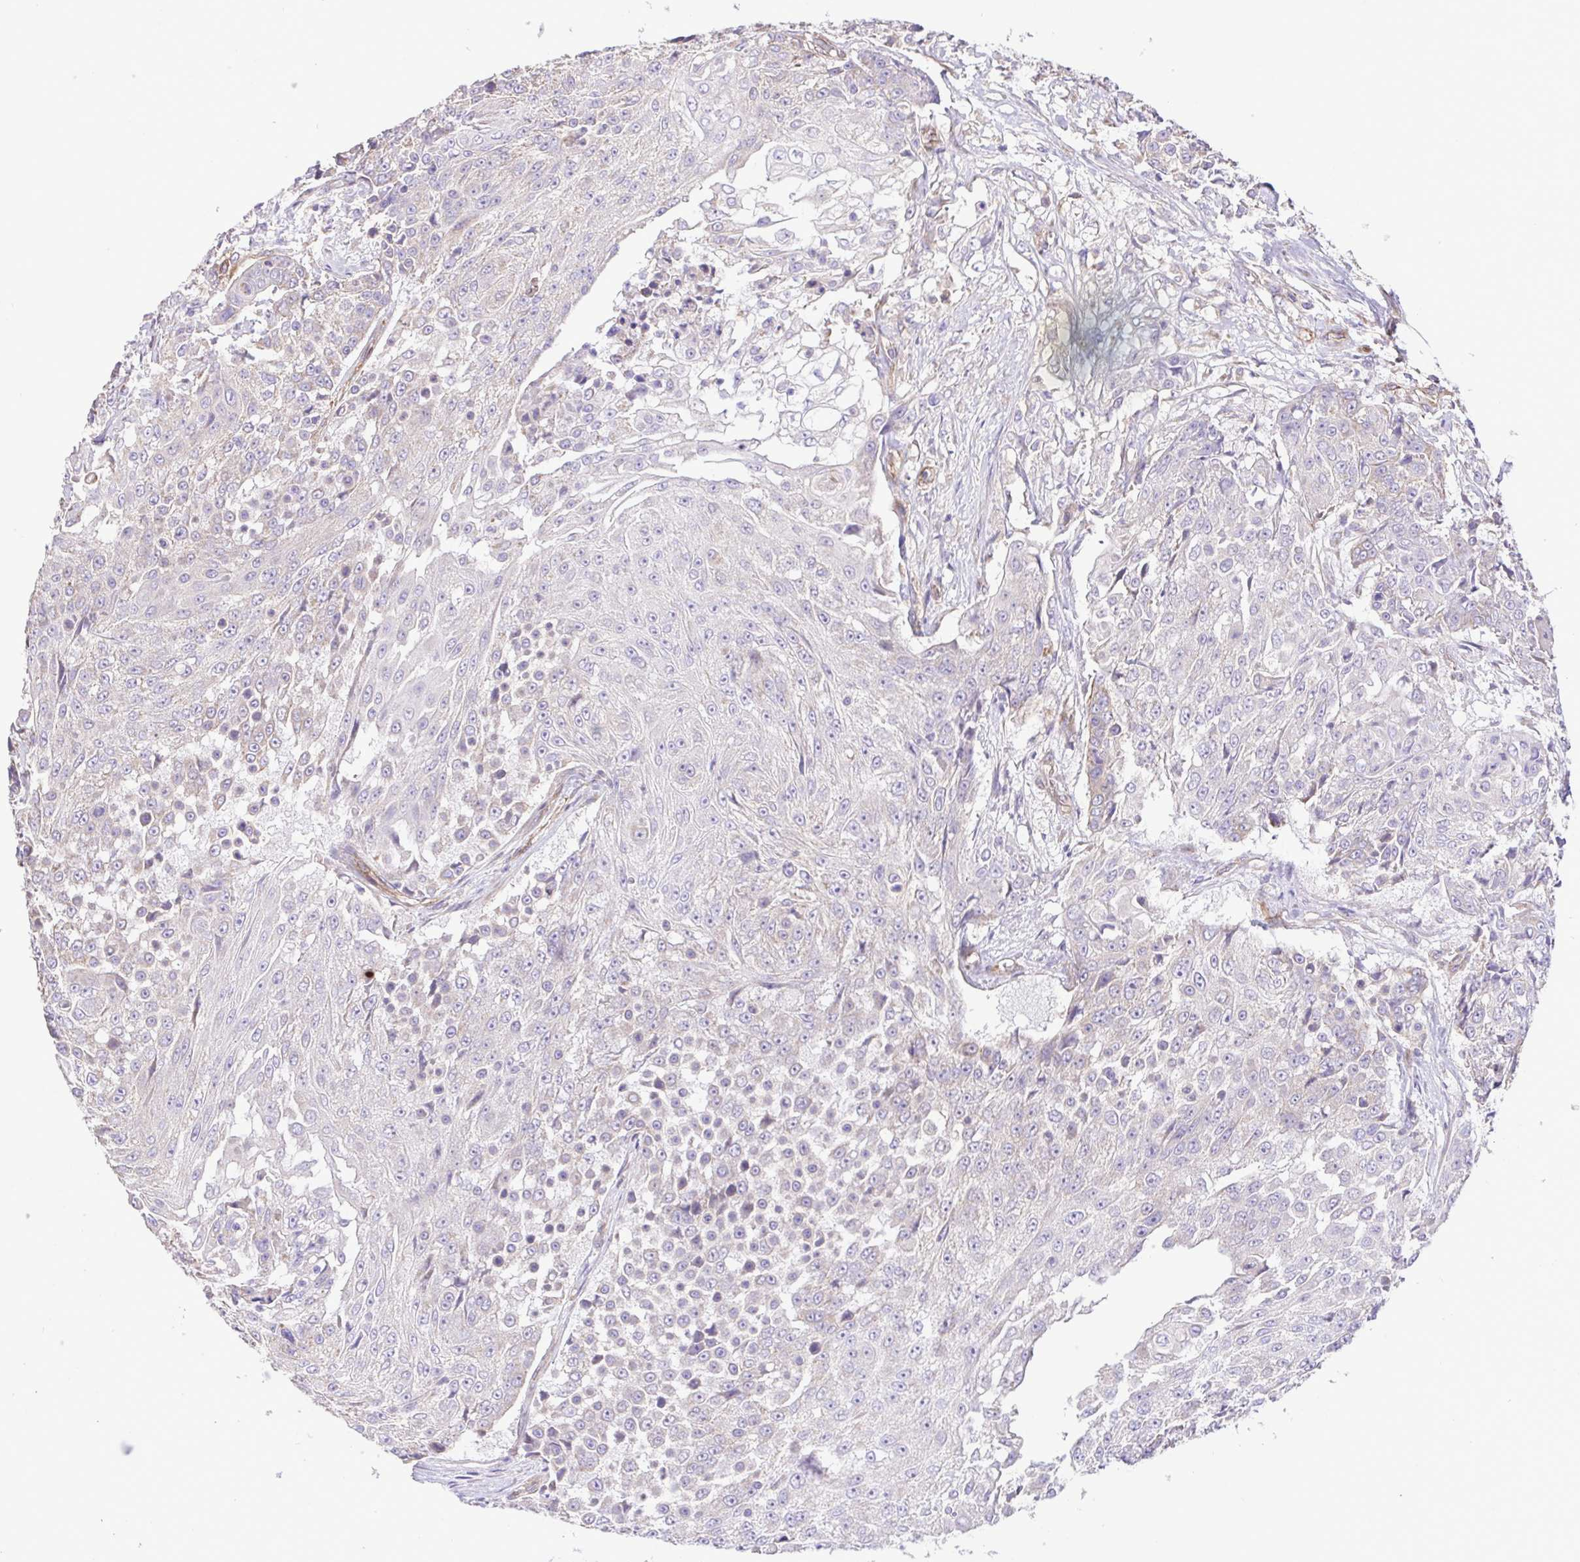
{"staining": {"intensity": "negative", "quantity": "none", "location": "none"}, "tissue": "urothelial cancer", "cell_type": "Tumor cells", "image_type": "cancer", "snomed": [{"axis": "morphology", "description": "Urothelial carcinoma, High grade"}, {"axis": "topography", "description": "Urinary bladder"}], "caption": "An IHC micrograph of high-grade urothelial carcinoma is shown. There is no staining in tumor cells of high-grade urothelial carcinoma.", "gene": "FLT1", "patient": {"sex": "female", "age": 63}}